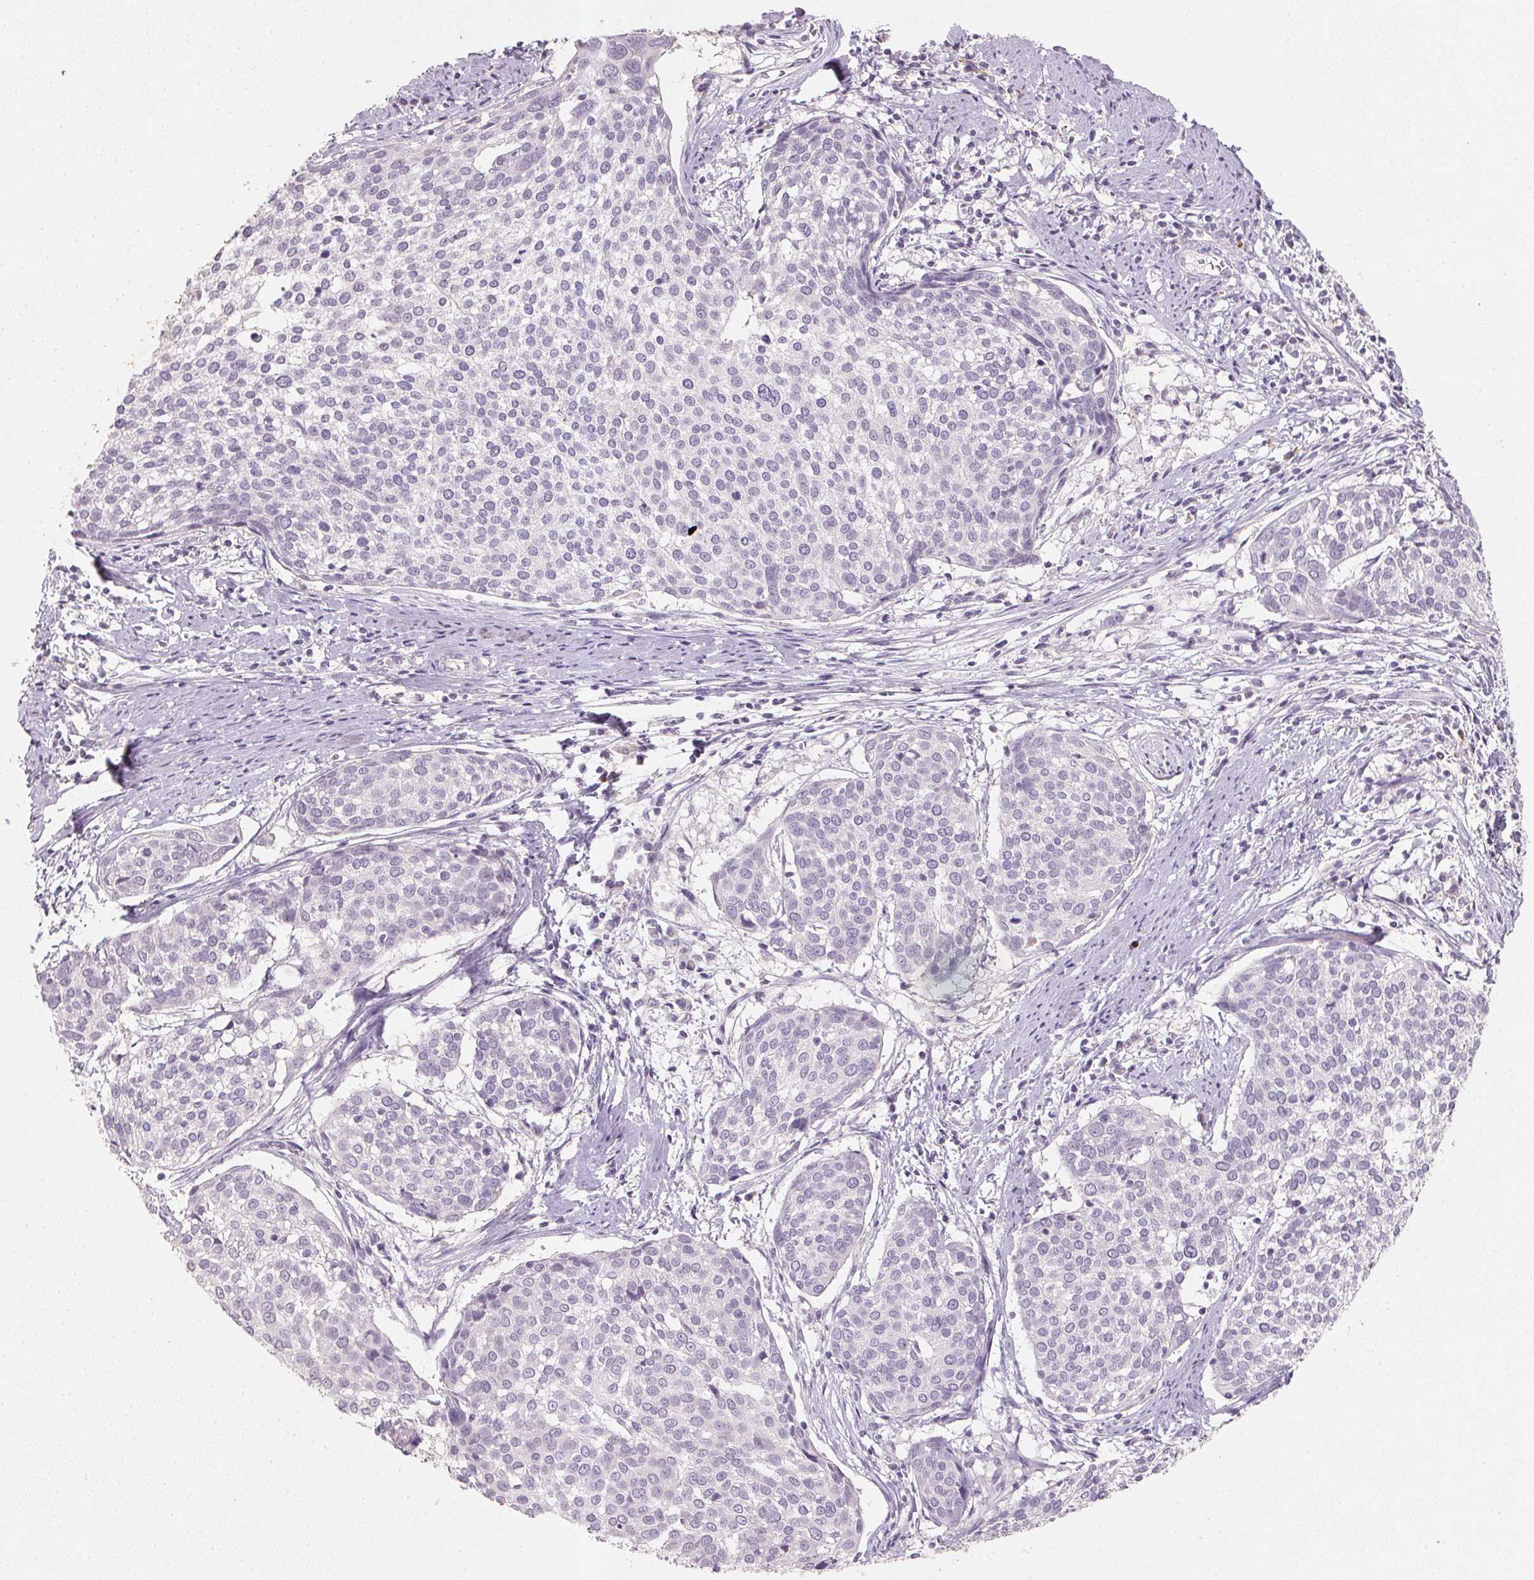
{"staining": {"intensity": "negative", "quantity": "none", "location": "none"}, "tissue": "cervical cancer", "cell_type": "Tumor cells", "image_type": "cancer", "snomed": [{"axis": "morphology", "description": "Squamous cell carcinoma, NOS"}, {"axis": "topography", "description": "Cervix"}], "caption": "A high-resolution histopathology image shows immunohistochemistry (IHC) staining of squamous cell carcinoma (cervical), which displays no significant expression in tumor cells.", "gene": "CXCL5", "patient": {"sex": "female", "age": 39}}